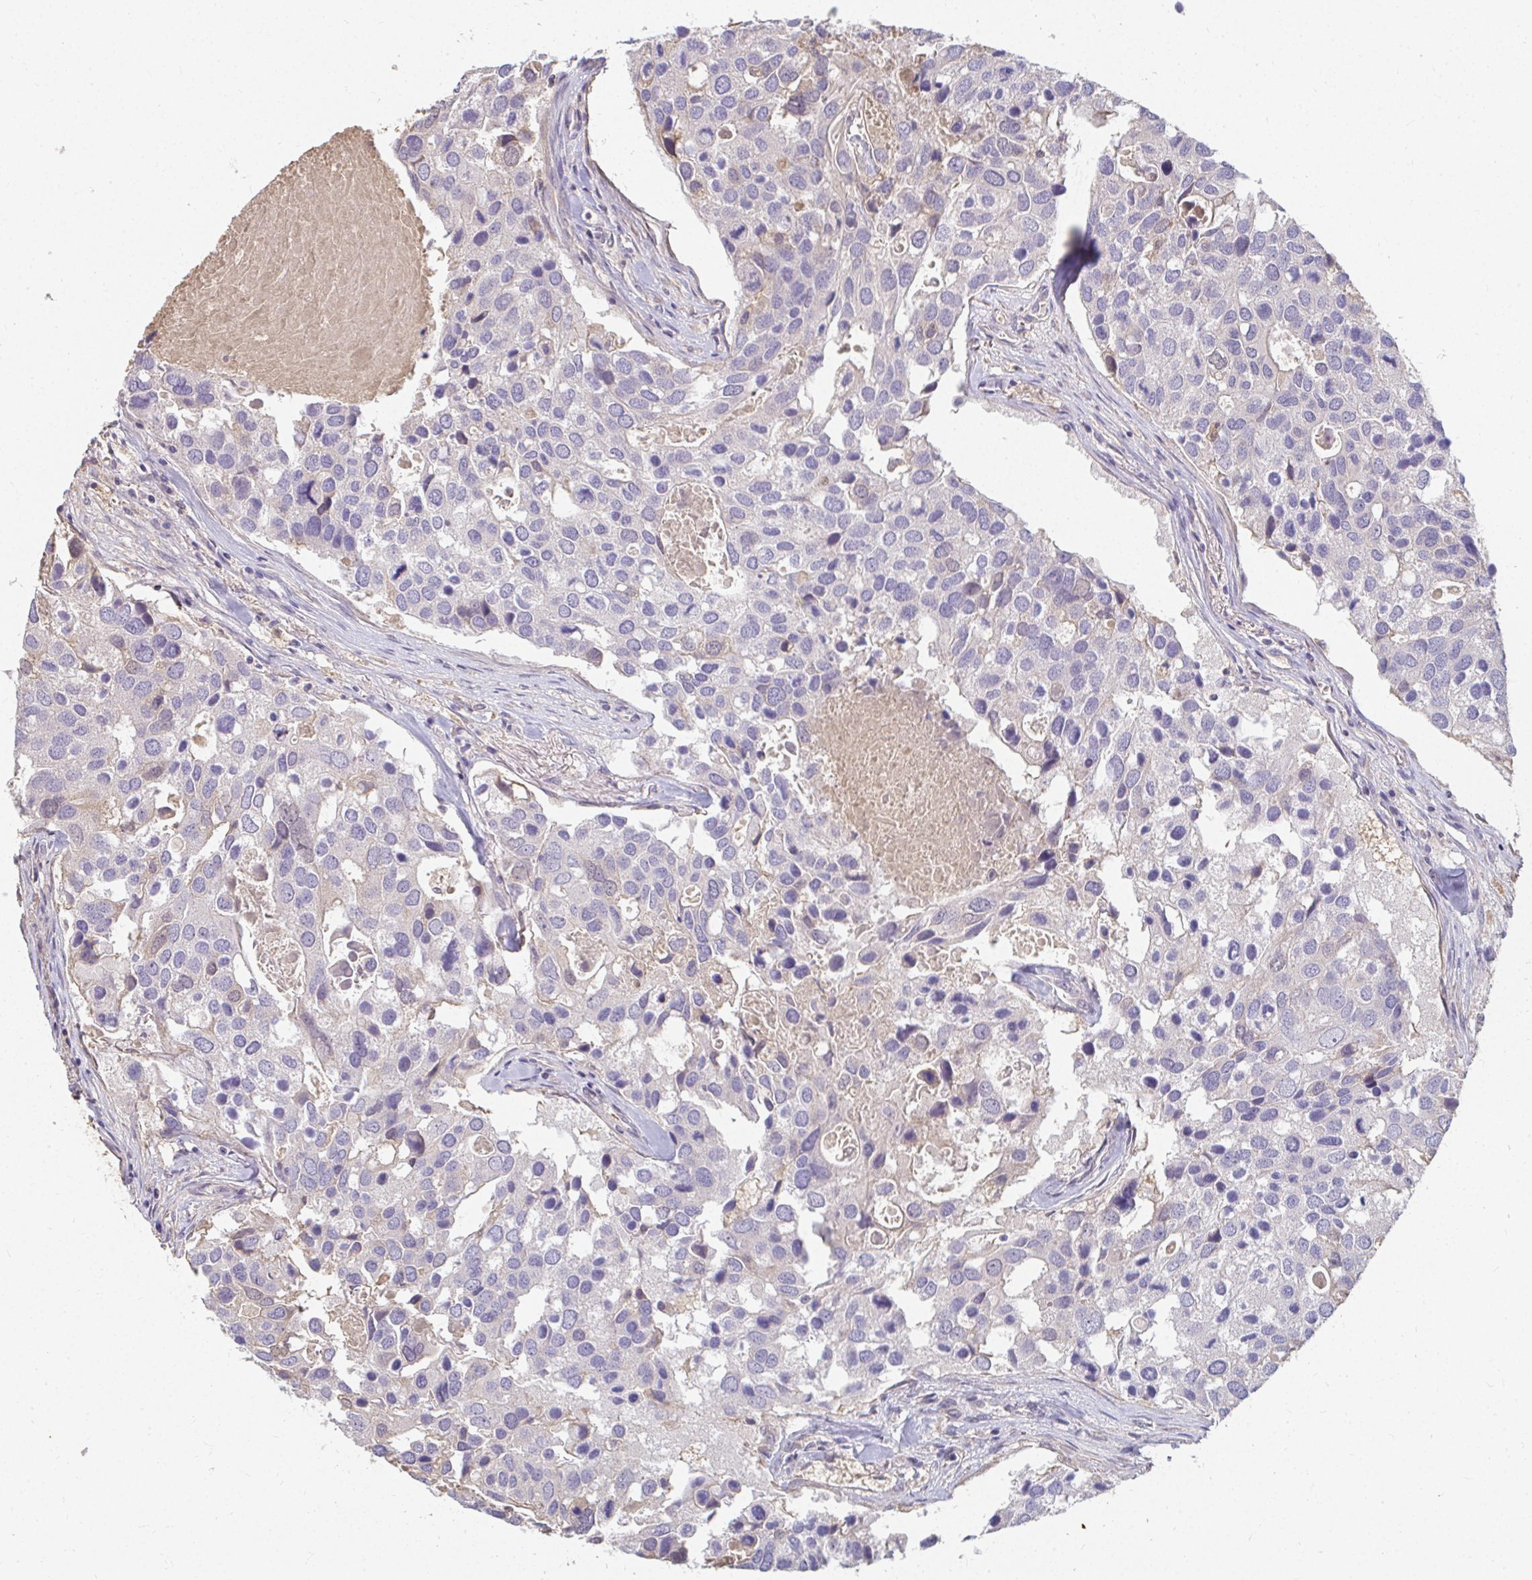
{"staining": {"intensity": "negative", "quantity": "none", "location": "none"}, "tissue": "breast cancer", "cell_type": "Tumor cells", "image_type": "cancer", "snomed": [{"axis": "morphology", "description": "Duct carcinoma"}, {"axis": "topography", "description": "Breast"}], "caption": "There is no significant expression in tumor cells of invasive ductal carcinoma (breast).", "gene": "LOXL4", "patient": {"sex": "female", "age": 83}}